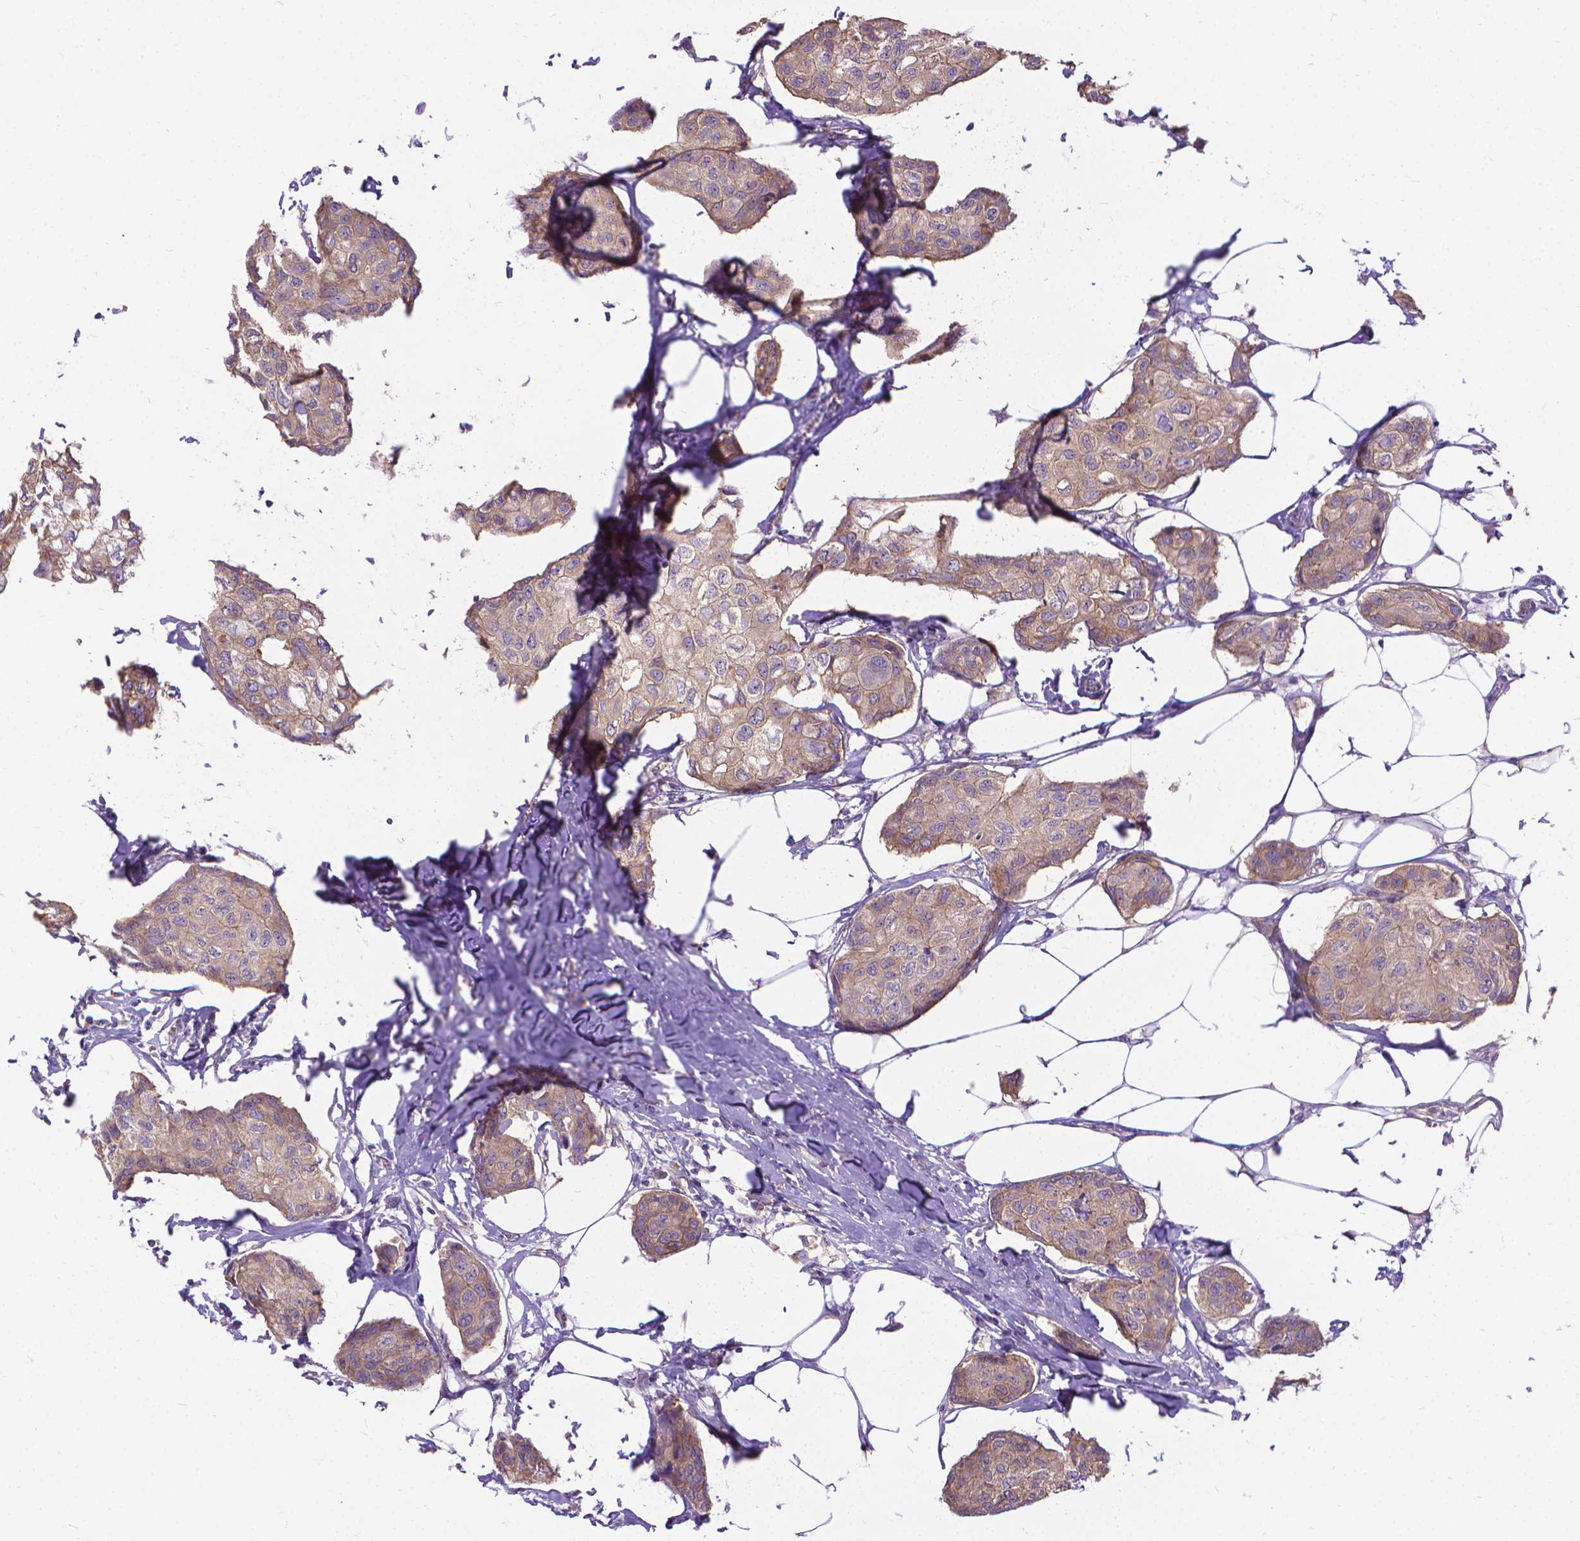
{"staining": {"intensity": "weak", "quantity": "25%-75%", "location": "cytoplasmic/membranous"}, "tissue": "breast cancer", "cell_type": "Tumor cells", "image_type": "cancer", "snomed": [{"axis": "morphology", "description": "Duct carcinoma"}, {"axis": "topography", "description": "Breast"}], "caption": "Protein expression by immunohistochemistry (IHC) displays weak cytoplasmic/membranous expression in approximately 25%-75% of tumor cells in breast infiltrating ductal carcinoma. (Stains: DAB in brown, nuclei in blue, Microscopy: brightfield microscopy at high magnification).", "gene": "CFAP299", "patient": {"sex": "female", "age": 80}}